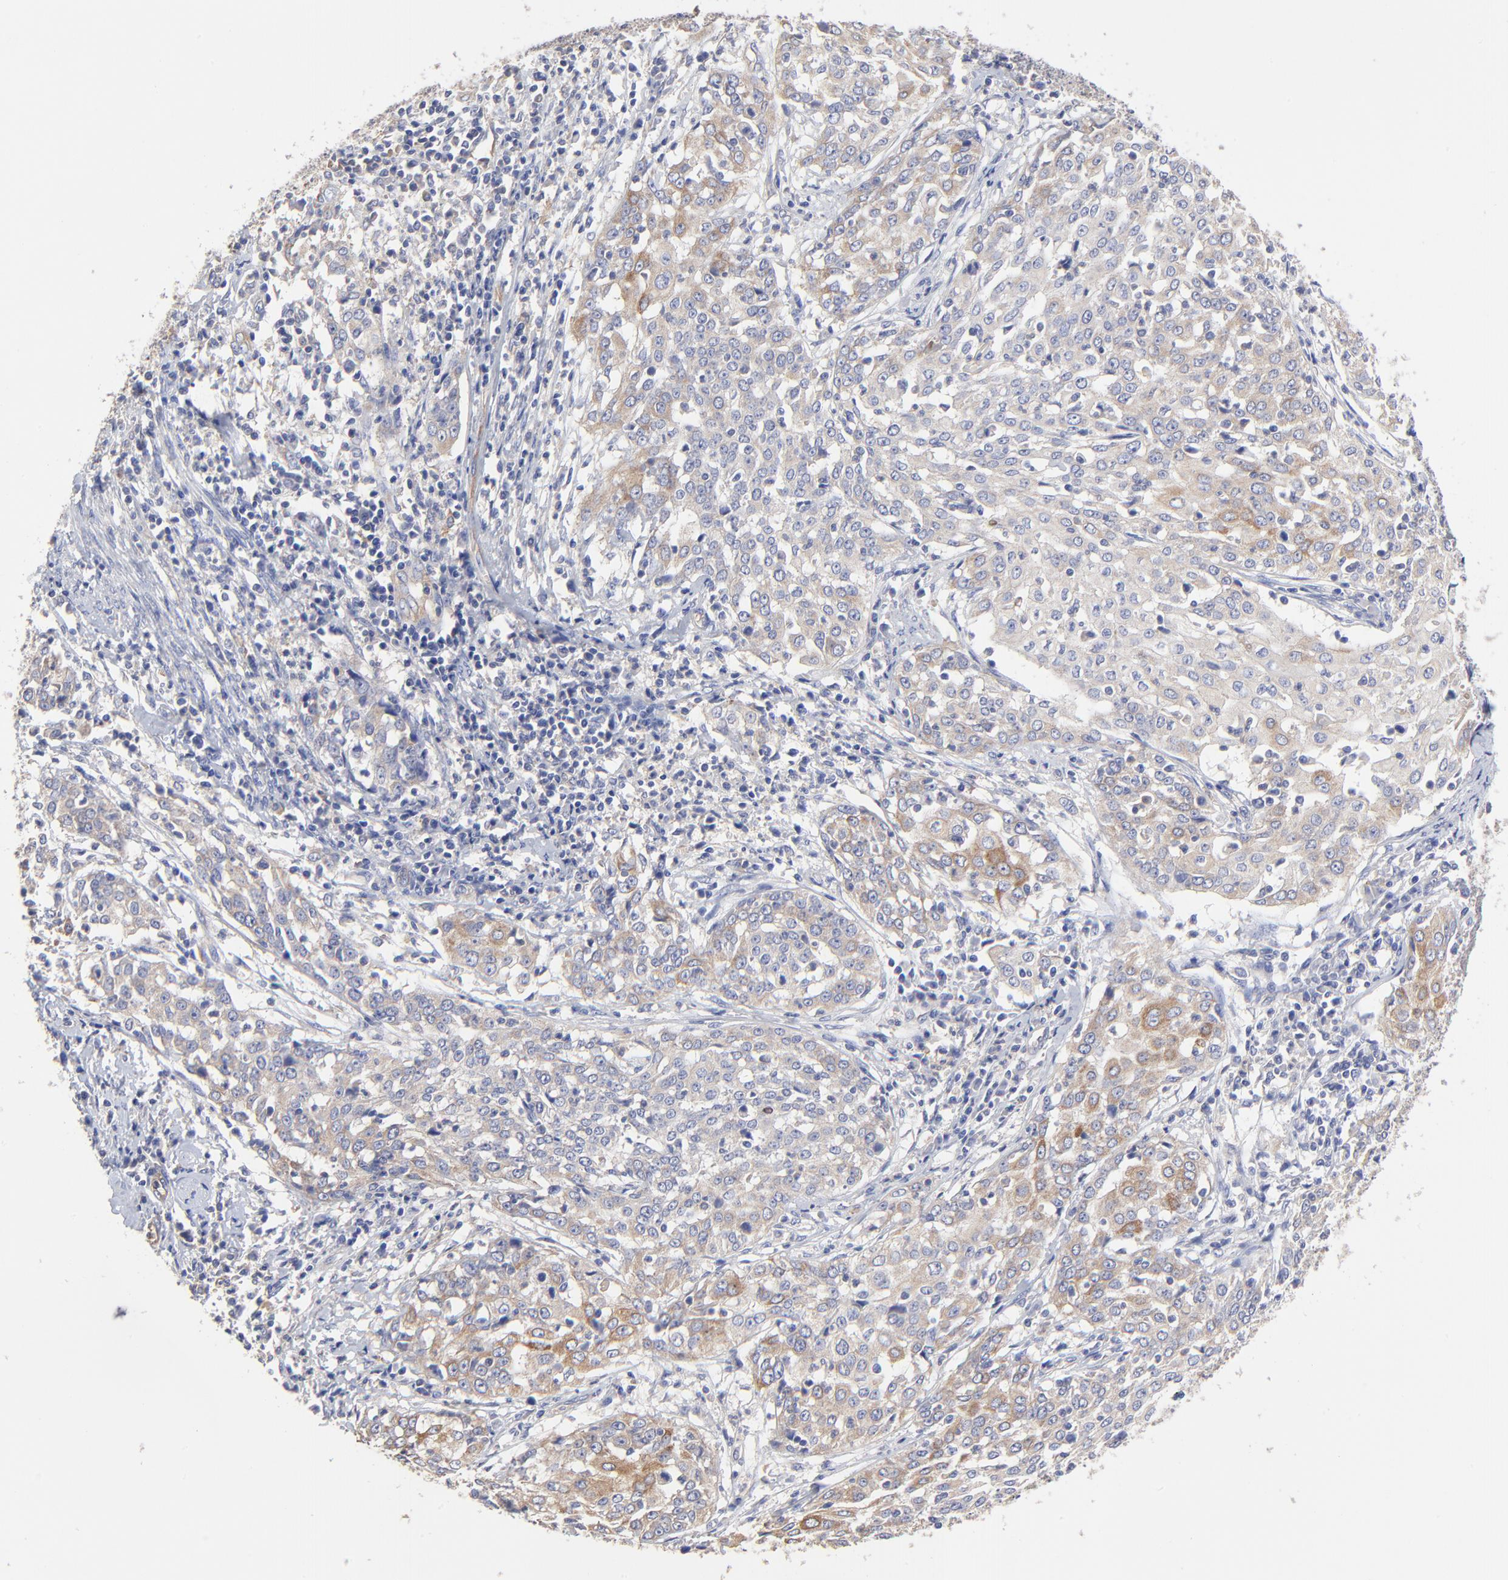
{"staining": {"intensity": "weak", "quantity": "25%-75%", "location": "cytoplasmic/membranous"}, "tissue": "cervical cancer", "cell_type": "Tumor cells", "image_type": "cancer", "snomed": [{"axis": "morphology", "description": "Squamous cell carcinoma, NOS"}, {"axis": "topography", "description": "Cervix"}], "caption": "The immunohistochemical stain shows weak cytoplasmic/membranous expression in tumor cells of squamous cell carcinoma (cervical) tissue.", "gene": "SULF2", "patient": {"sex": "female", "age": 39}}